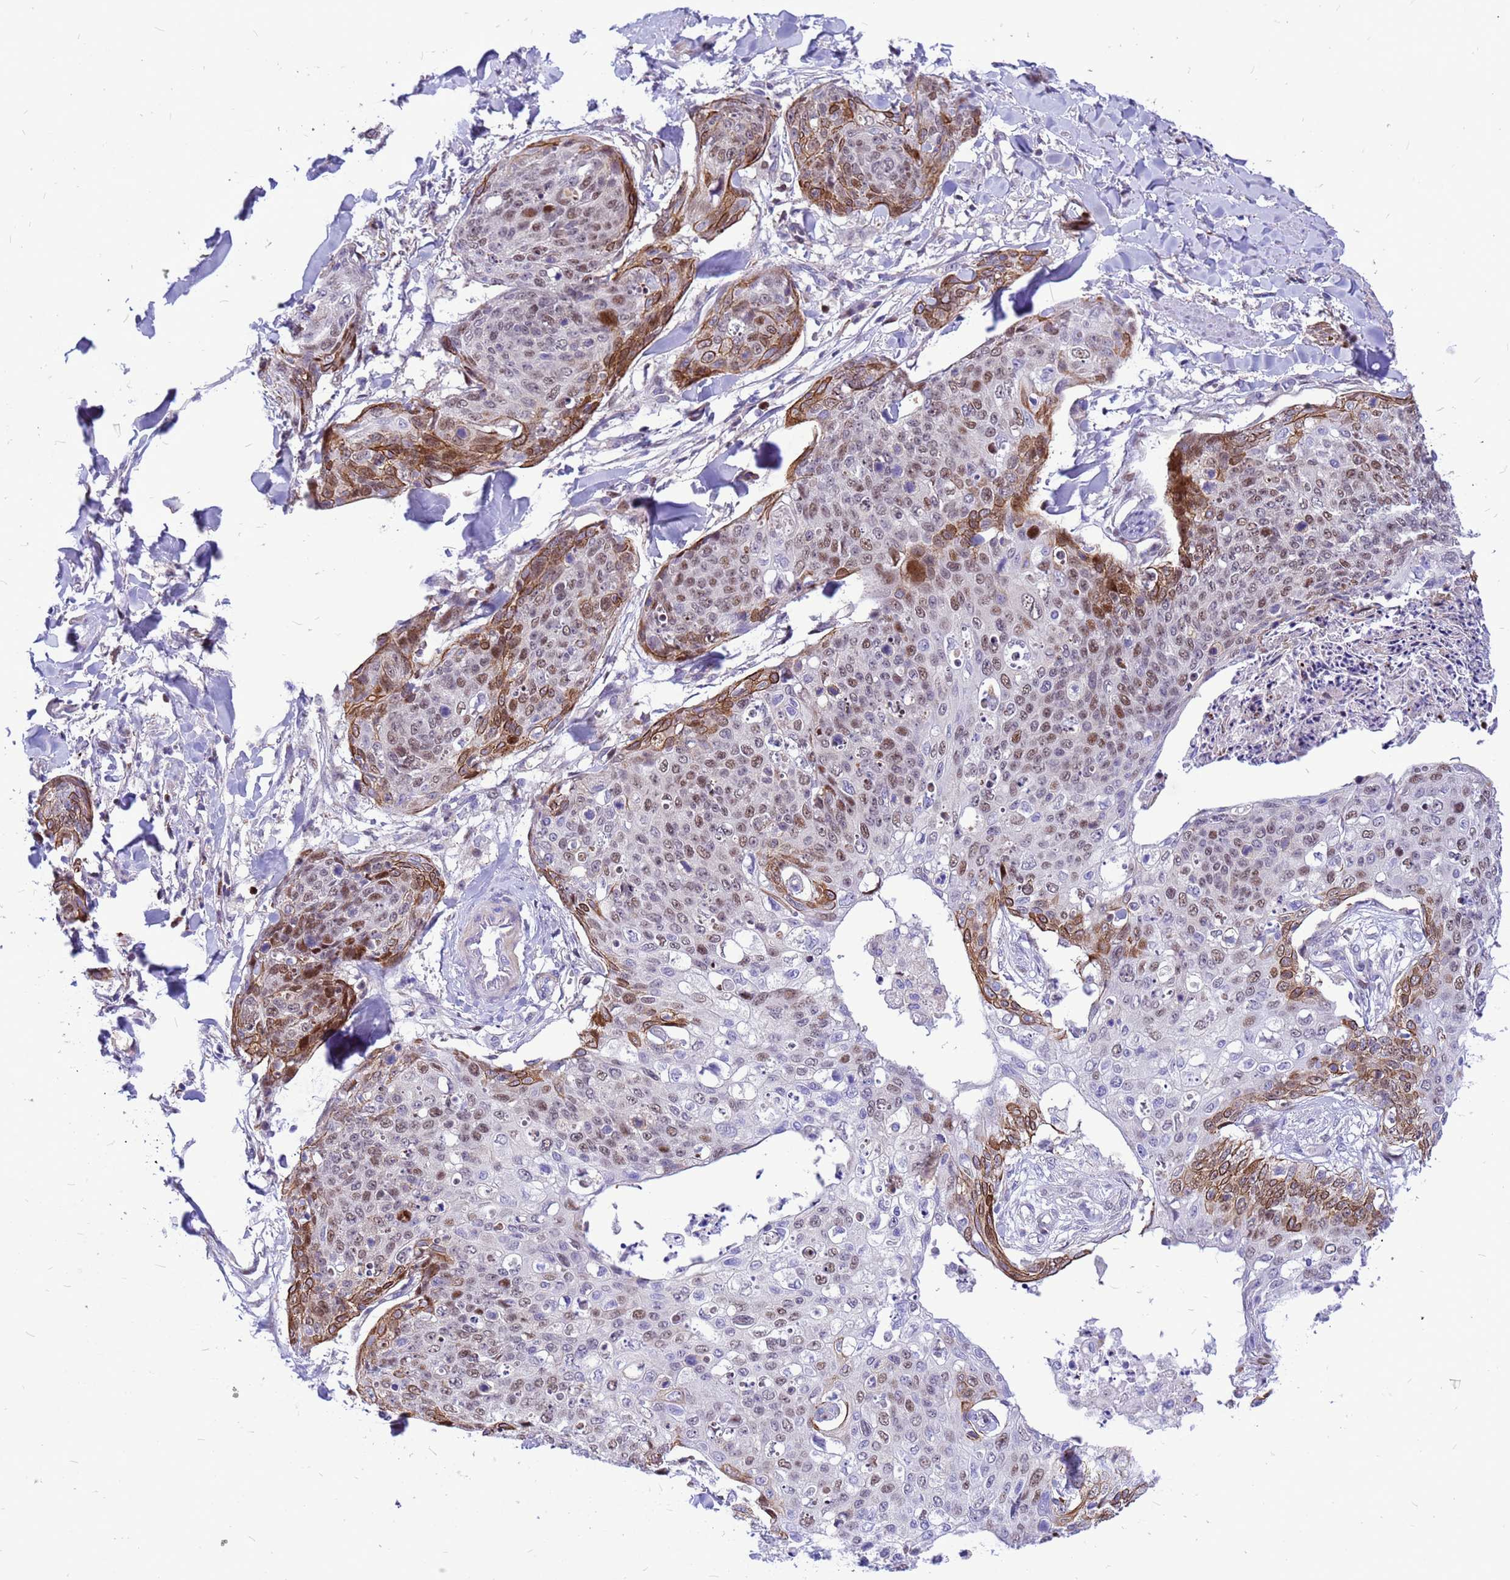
{"staining": {"intensity": "moderate", "quantity": "25%-75%", "location": "cytoplasmic/membranous,nuclear"}, "tissue": "skin cancer", "cell_type": "Tumor cells", "image_type": "cancer", "snomed": [{"axis": "morphology", "description": "Squamous cell carcinoma, NOS"}, {"axis": "topography", "description": "Skin"}, {"axis": "topography", "description": "Vulva"}], "caption": "Skin cancer was stained to show a protein in brown. There is medium levels of moderate cytoplasmic/membranous and nuclear expression in approximately 25%-75% of tumor cells.", "gene": "ADAMTS7", "patient": {"sex": "female", "age": 85}}